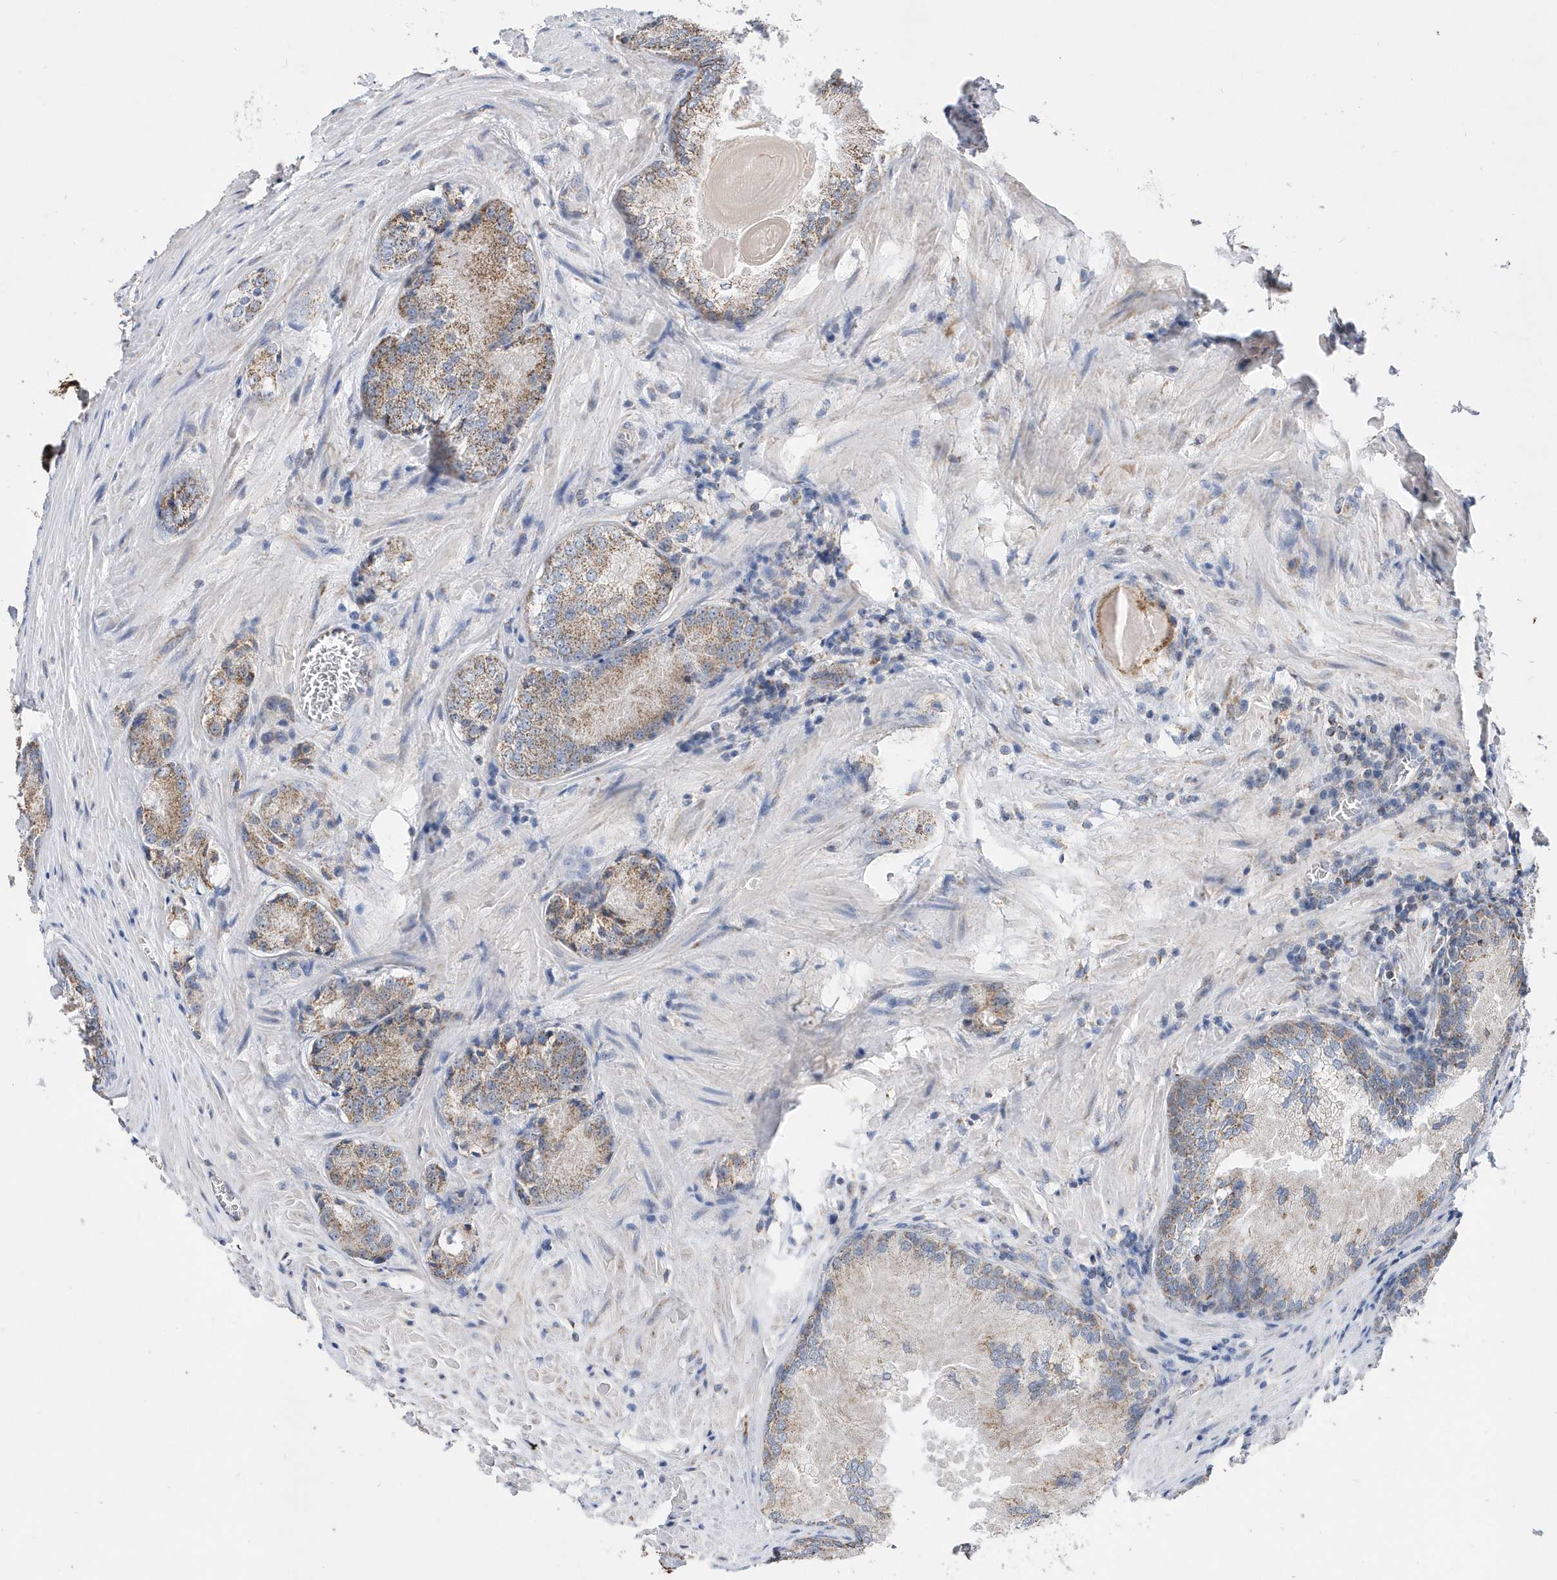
{"staining": {"intensity": "moderate", "quantity": ">75%", "location": "cytoplasmic/membranous"}, "tissue": "prostate cancer", "cell_type": "Tumor cells", "image_type": "cancer", "snomed": [{"axis": "morphology", "description": "Adenocarcinoma, High grade"}, {"axis": "topography", "description": "Prostate"}], "caption": "Immunohistochemistry (IHC) staining of adenocarcinoma (high-grade) (prostate), which shows medium levels of moderate cytoplasmic/membranous expression in about >75% of tumor cells indicating moderate cytoplasmic/membranous protein positivity. The staining was performed using DAB (brown) for protein detection and nuclei were counterstained in hematoxylin (blue).", "gene": "SPATA5", "patient": {"sex": "male", "age": 66}}